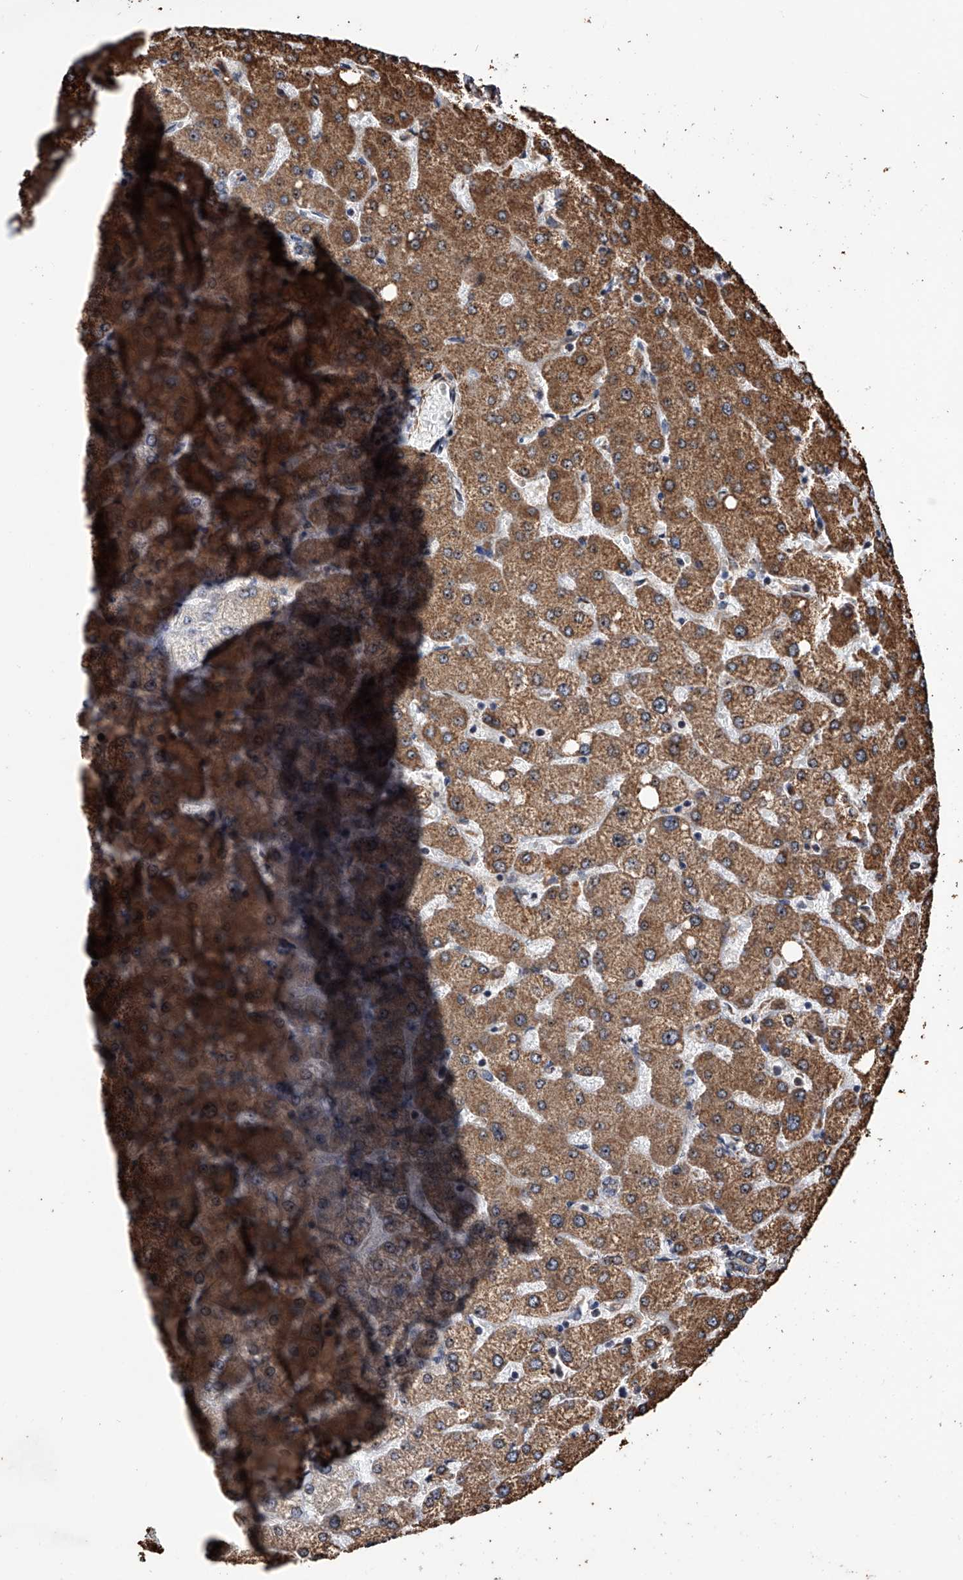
{"staining": {"intensity": "weak", "quantity": ">75%", "location": "cytoplasmic/membranous"}, "tissue": "liver", "cell_type": "Cholangiocytes", "image_type": "normal", "snomed": [{"axis": "morphology", "description": "Normal tissue, NOS"}, {"axis": "topography", "description": "Liver"}], "caption": "A histopathology image of liver stained for a protein shows weak cytoplasmic/membranous brown staining in cholangiocytes.", "gene": "SMPDL3A", "patient": {"sex": "female", "age": 54}}